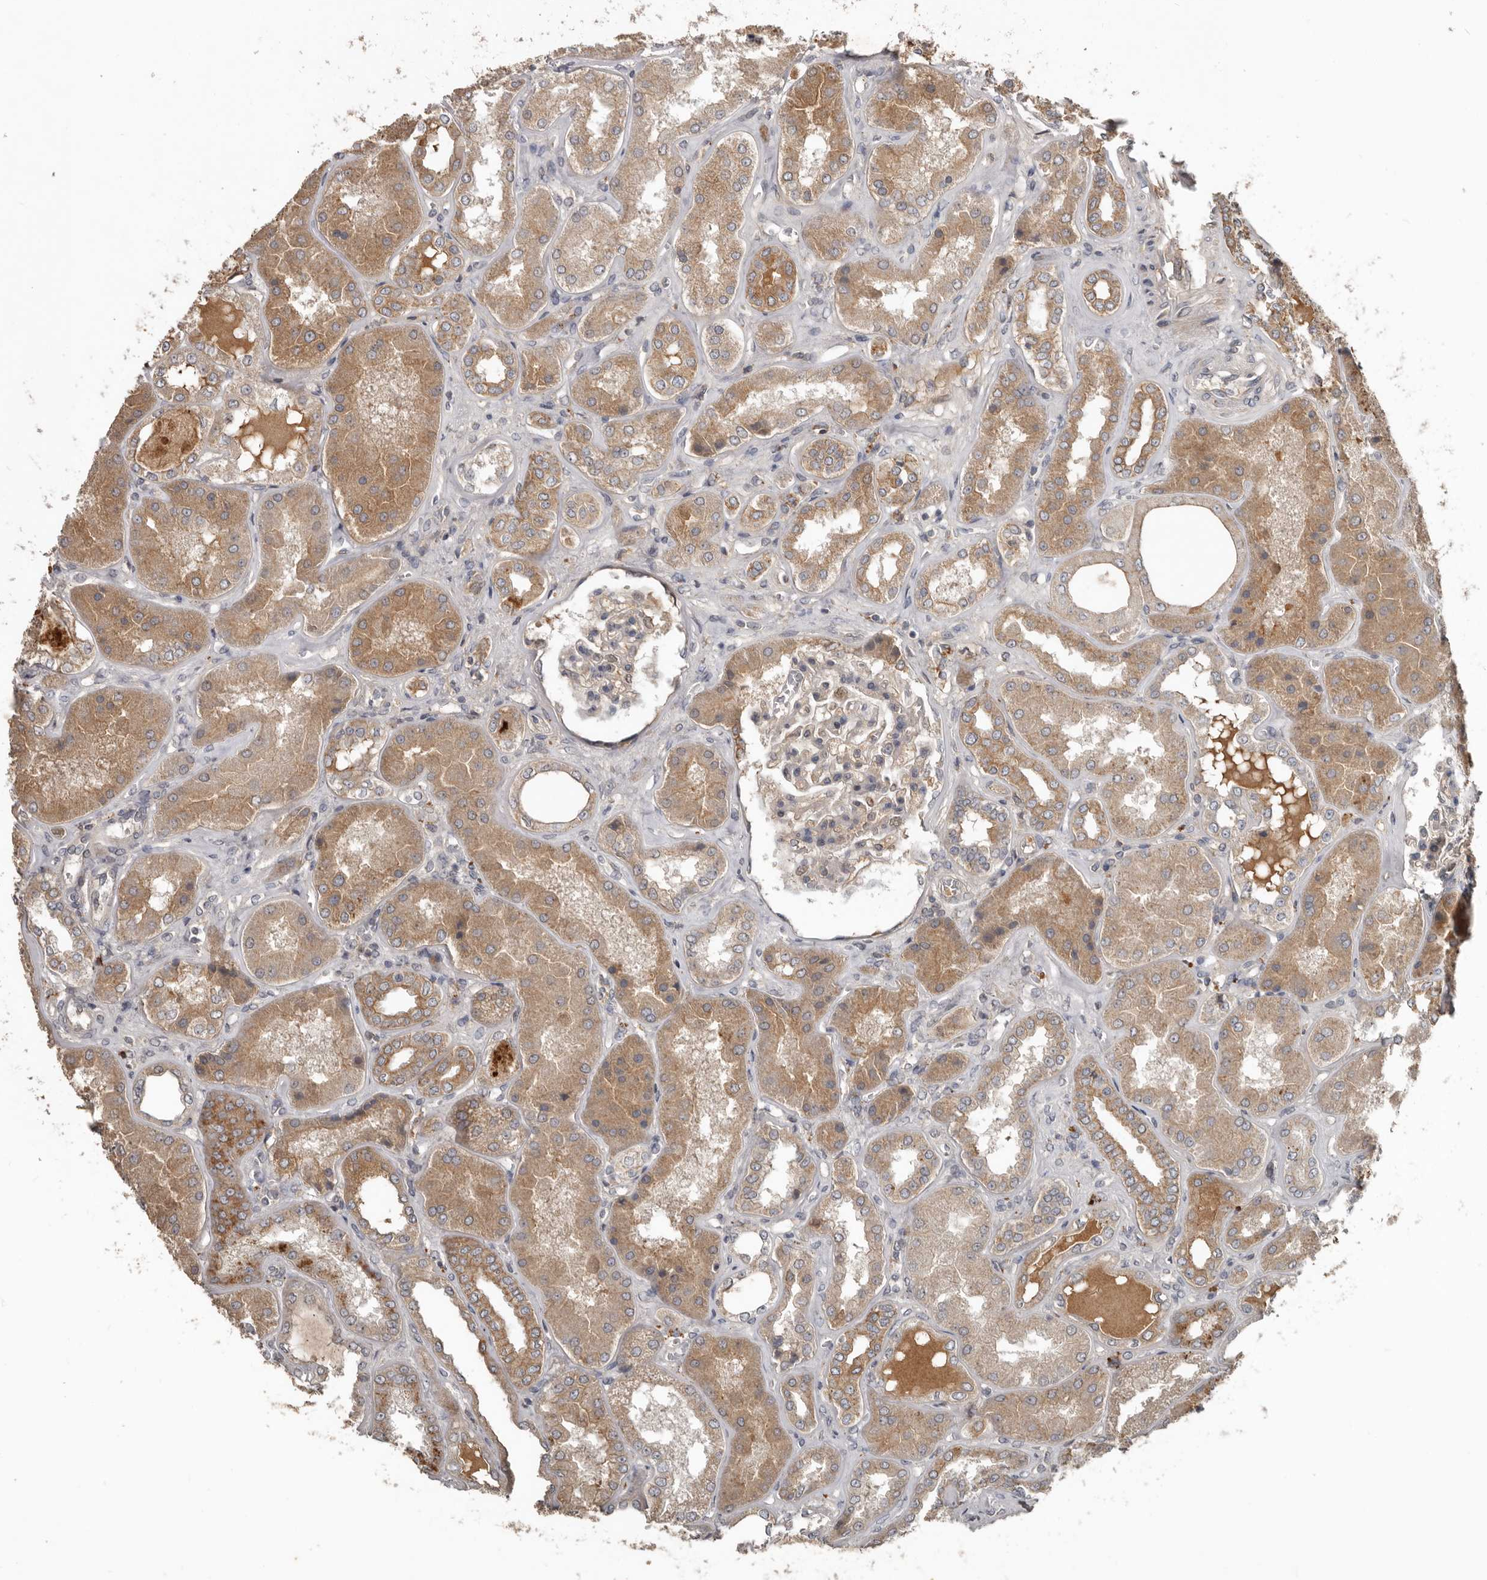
{"staining": {"intensity": "weak", "quantity": "25%-75%", "location": "cytoplasmic/membranous"}, "tissue": "kidney", "cell_type": "Cells in glomeruli", "image_type": "normal", "snomed": [{"axis": "morphology", "description": "Normal tissue, NOS"}, {"axis": "topography", "description": "Kidney"}], "caption": "The histopathology image demonstrates staining of unremarkable kidney, revealing weak cytoplasmic/membranous protein staining (brown color) within cells in glomeruli. Nuclei are stained in blue.", "gene": "NMUR1", "patient": {"sex": "female", "age": 56}}